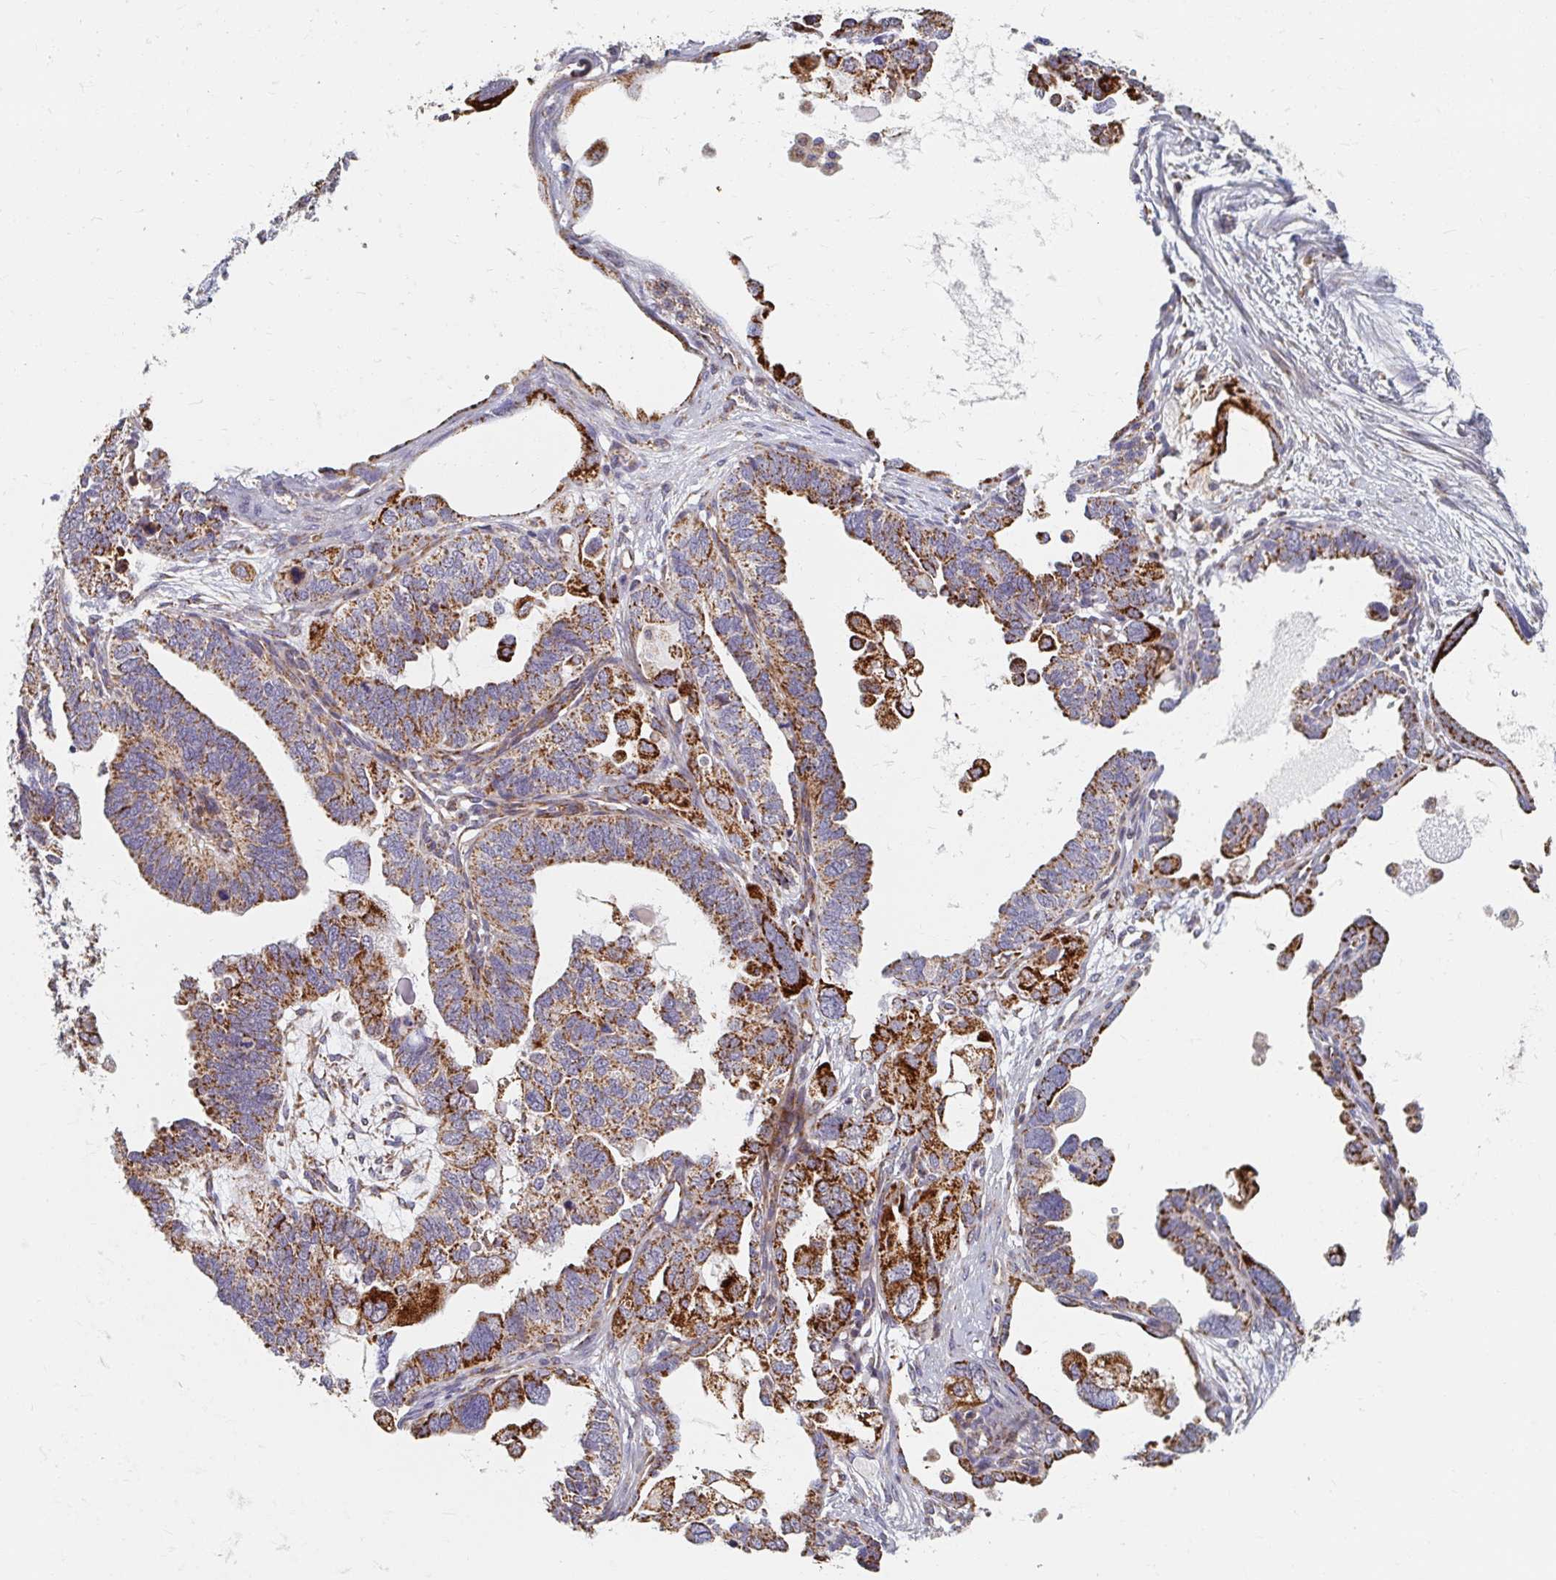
{"staining": {"intensity": "strong", "quantity": "25%-75%", "location": "cytoplasmic/membranous"}, "tissue": "ovarian cancer", "cell_type": "Tumor cells", "image_type": "cancer", "snomed": [{"axis": "morphology", "description": "Cystadenocarcinoma, serous, NOS"}, {"axis": "topography", "description": "Ovary"}], "caption": "IHC of human serous cystadenocarcinoma (ovarian) demonstrates high levels of strong cytoplasmic/membranous staining in about 25%-75% of tumor cells. (DAB (3,3'-diaminobenzidine) IHC, brown staining for protein, blue staining for nuclei).", "gene": "MAVS", "patient": {"sex": "female", "age": 51}}